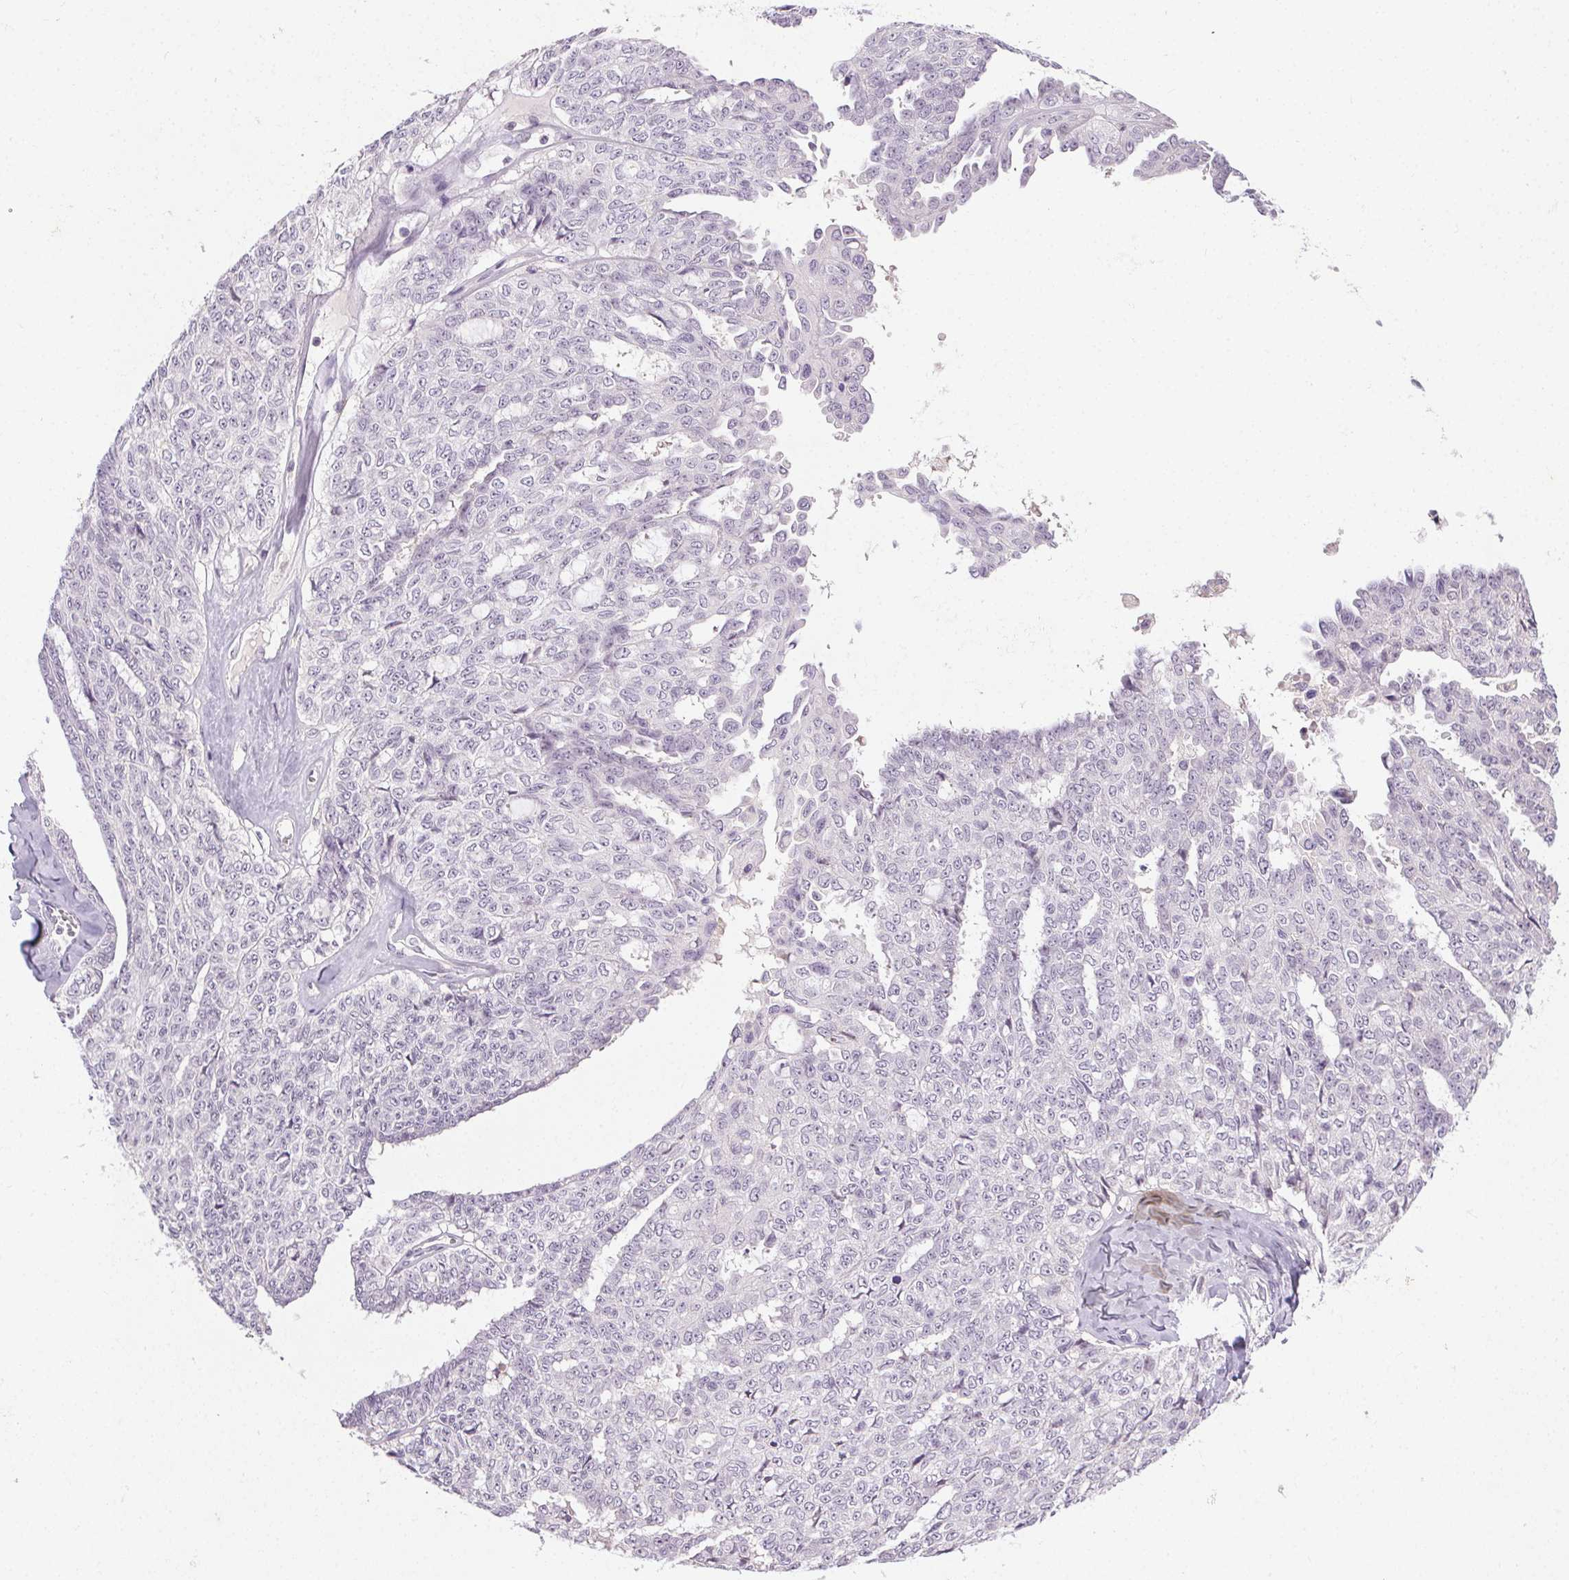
{"staining": {"intensity": "negative", "quantity": "none", "location": "none"}, "tissue": "ovarian cancer", "cell_type": "Tumor cells", "image_type": "cancer", "snomed": [{"axis": "morphology", "description": "Cystadenocarcinoma, serous, NOS"}, {"axis": "topography", "description": "Ovary"}], "caption": "A high-resolution micrograph shows immunohistochemistry (IHC) staining of ovarian cancer, which shows no significant staining in tumor cells.", "gene": "FAM168A", "patient": {"sex": "female", "age": 71}}